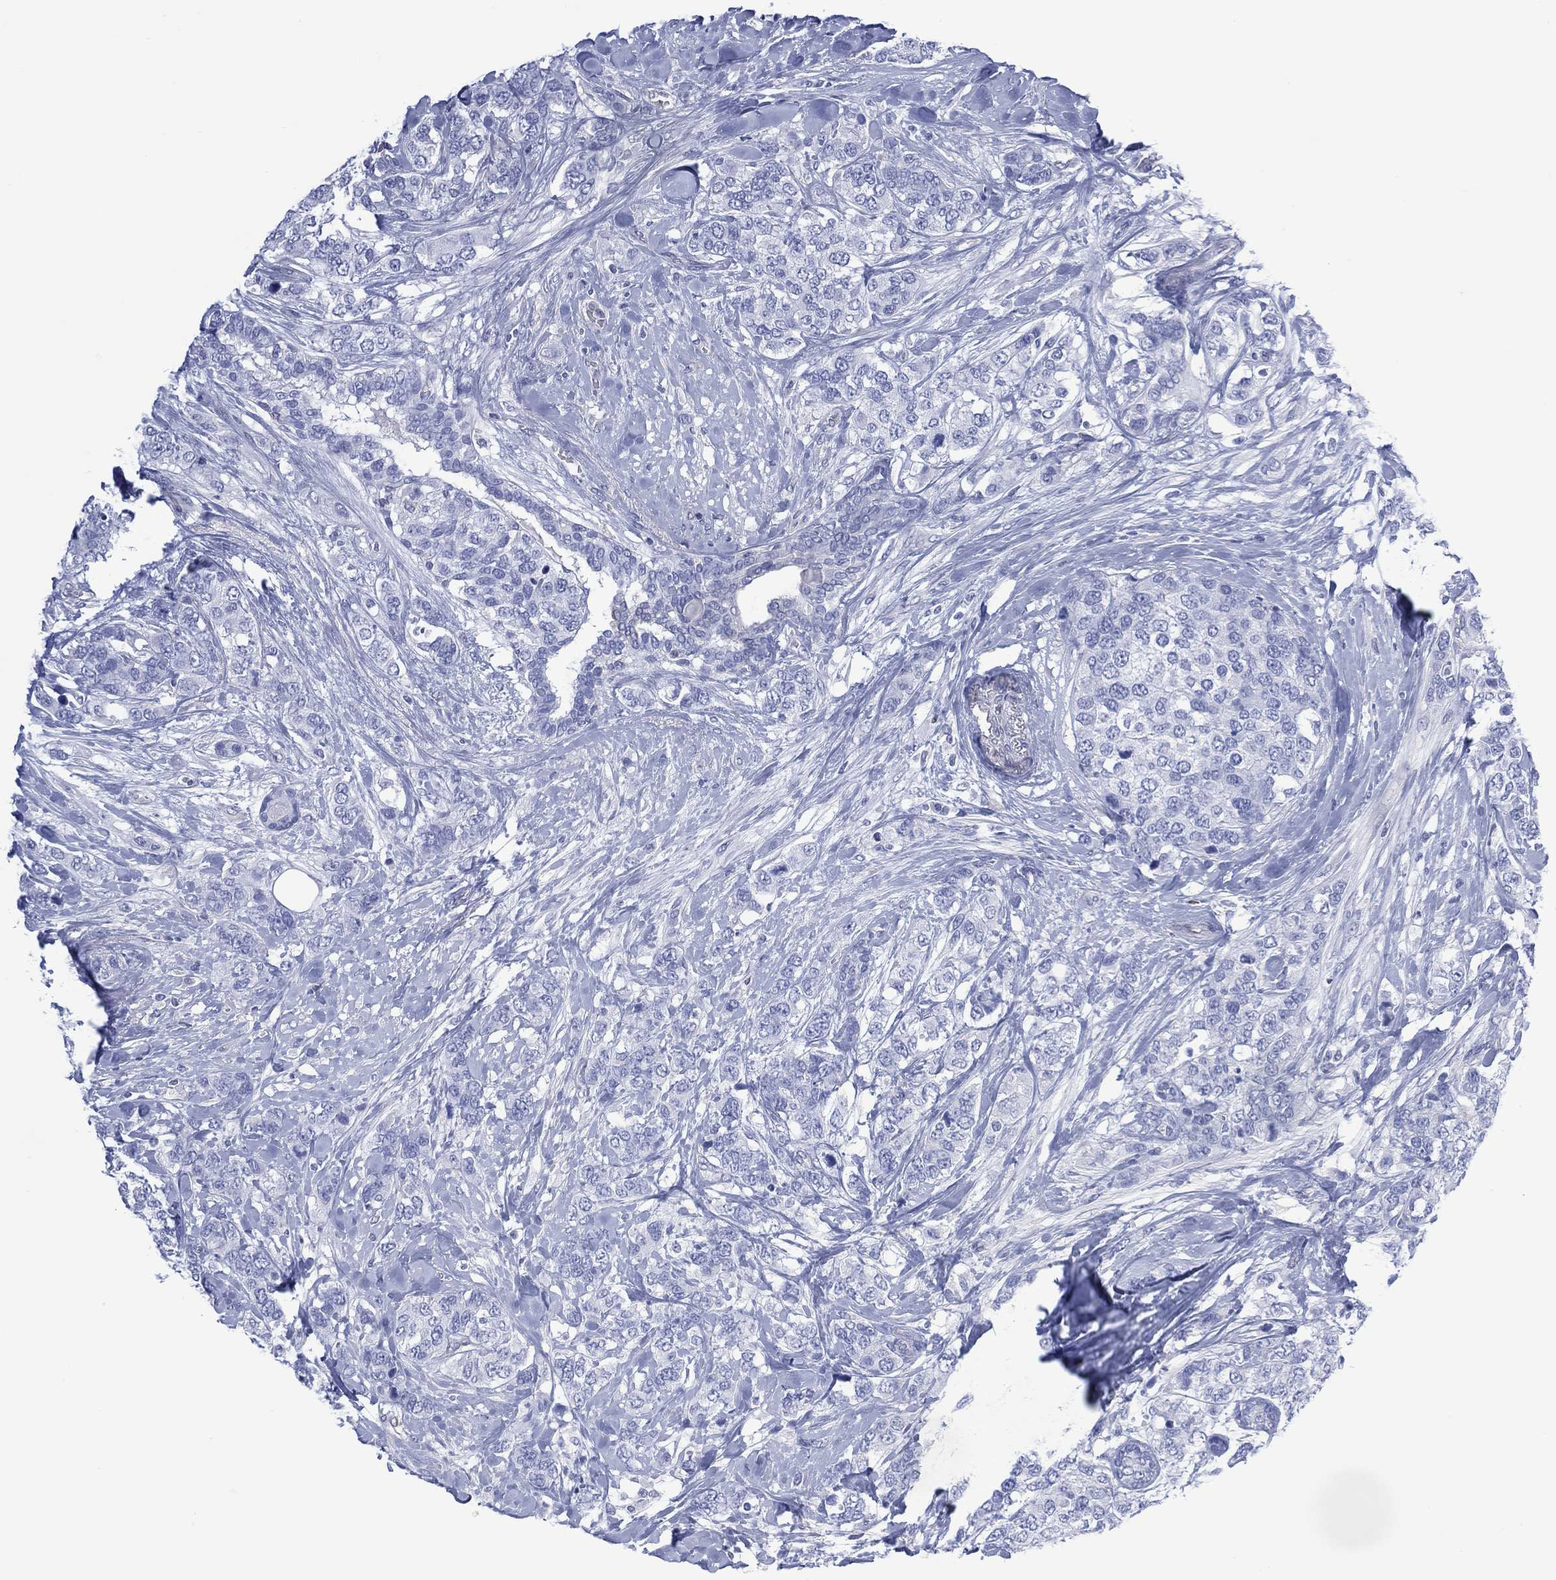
{"staining": {"intensity": "negative", "quantity": "none", "location": "none"}, "tissue": "breast cancer", "cell_type": "Tumor cells", "image_type": "cancer", "snomed": [{"axis": "morphology", "description": "Lobular carcinoma"}, {"axis": "topography", "description": "Breast"}], "caption": "Tumor cells are negative for brown protein staining in breast lobular carcinoma.", "gene": "DDI1", "patient": {"sex": "female", "age": 59}}